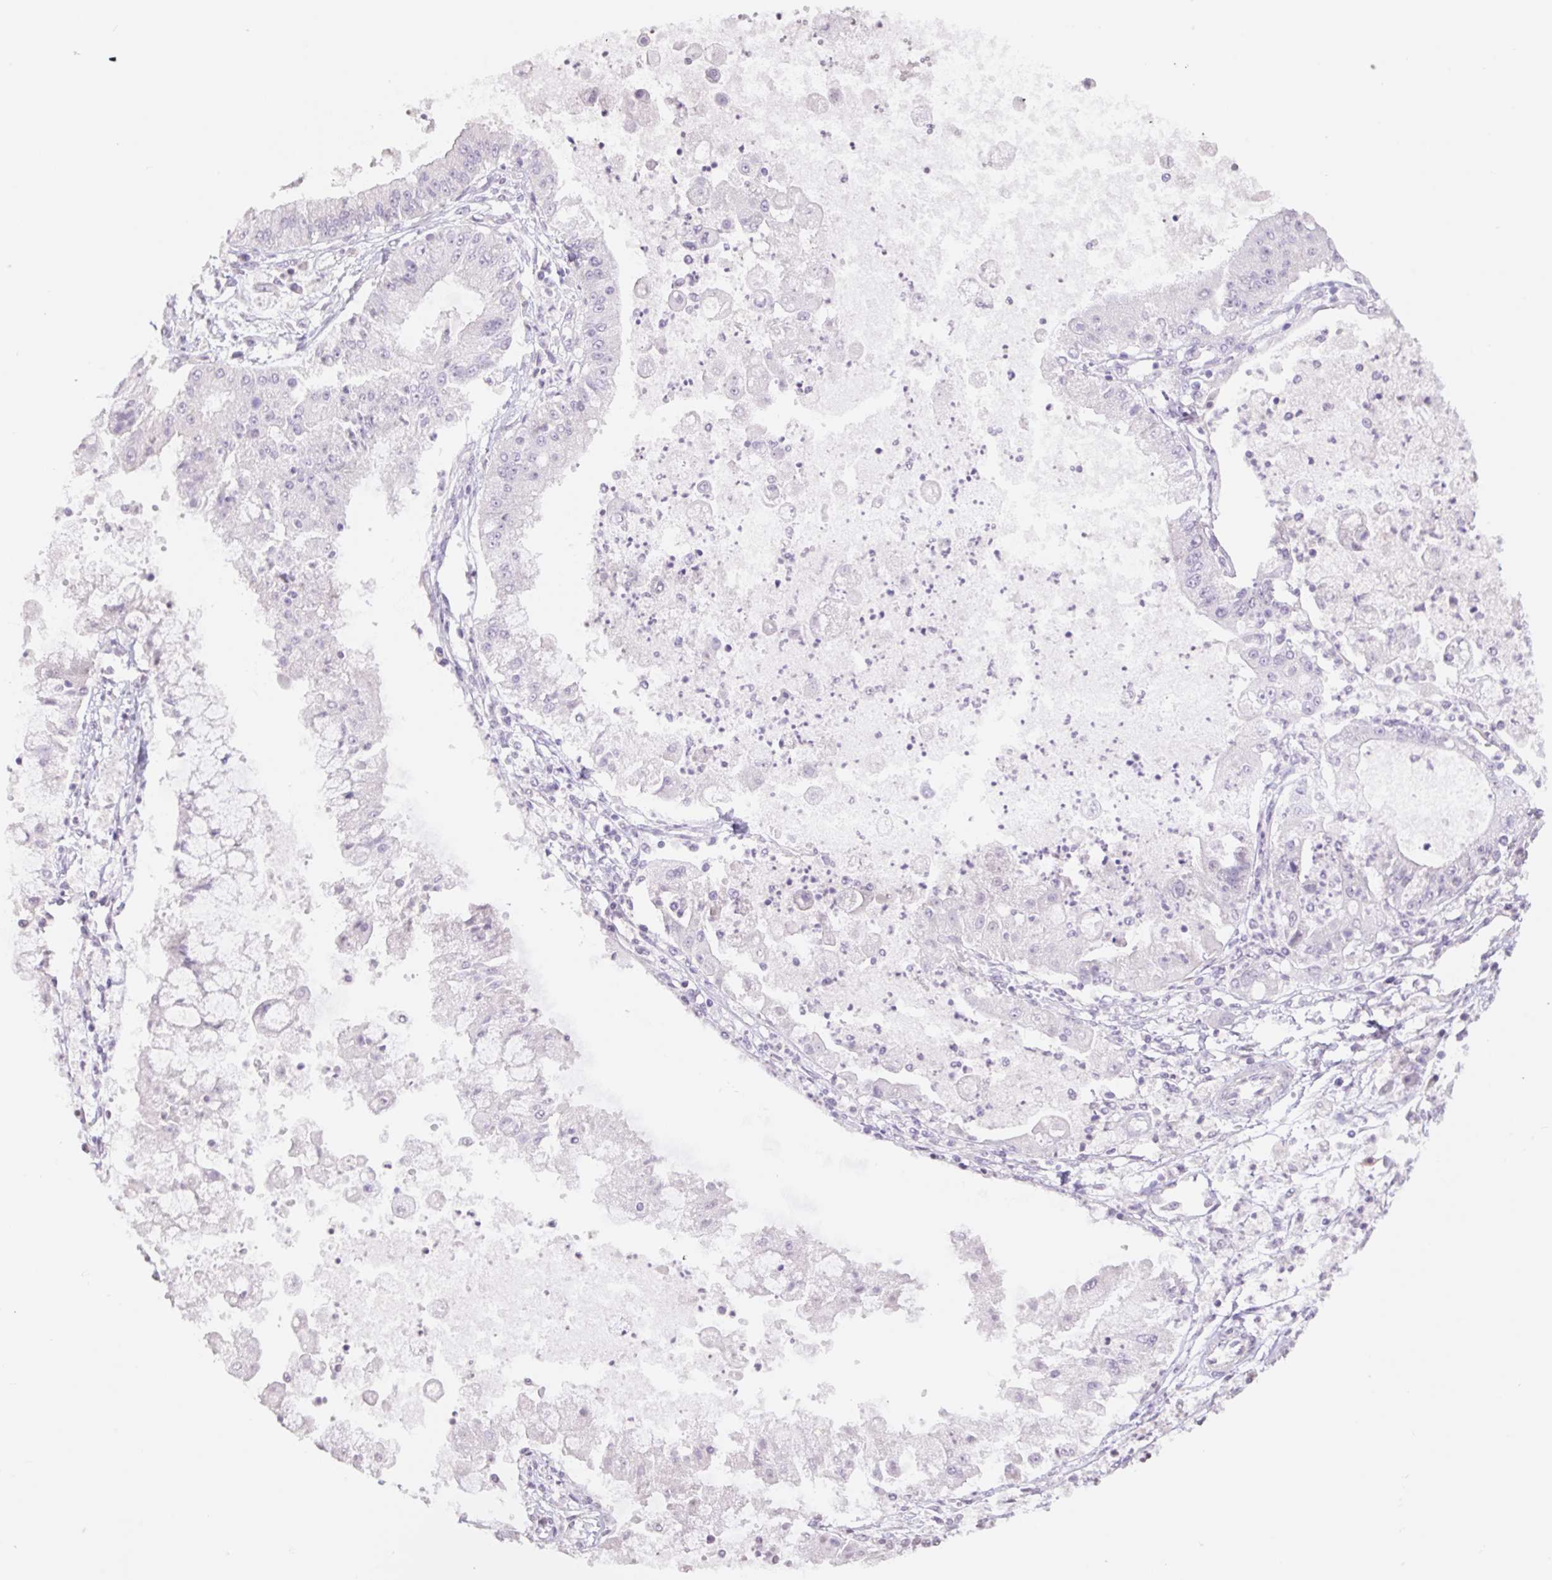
{"staining": {"intensity": "negative", "quantity": "none", "location": "none"}, "tissue": "ovarian cancer", "cell_type": "Tumor cells", "image_type": "cancer", "snomed": [{"axis": "morphology", "description": "Cystadenocarcinoma, mucinous, NOS"}, {"axis": "topography", "description": "Ovary"}], "caption": "Tumor cells show no significant protein staining in ovarian mucinous cystadenocarcinoma. The staining was performed using DAB (3,3'-diaminobenzidine) to visualize the protein expression in brown, while the nuclei were stained in blue with hematoxylin (Magnification: 20x).", "gene": "HCRTR2", "patient": {"sex": "female", "age": 70}}